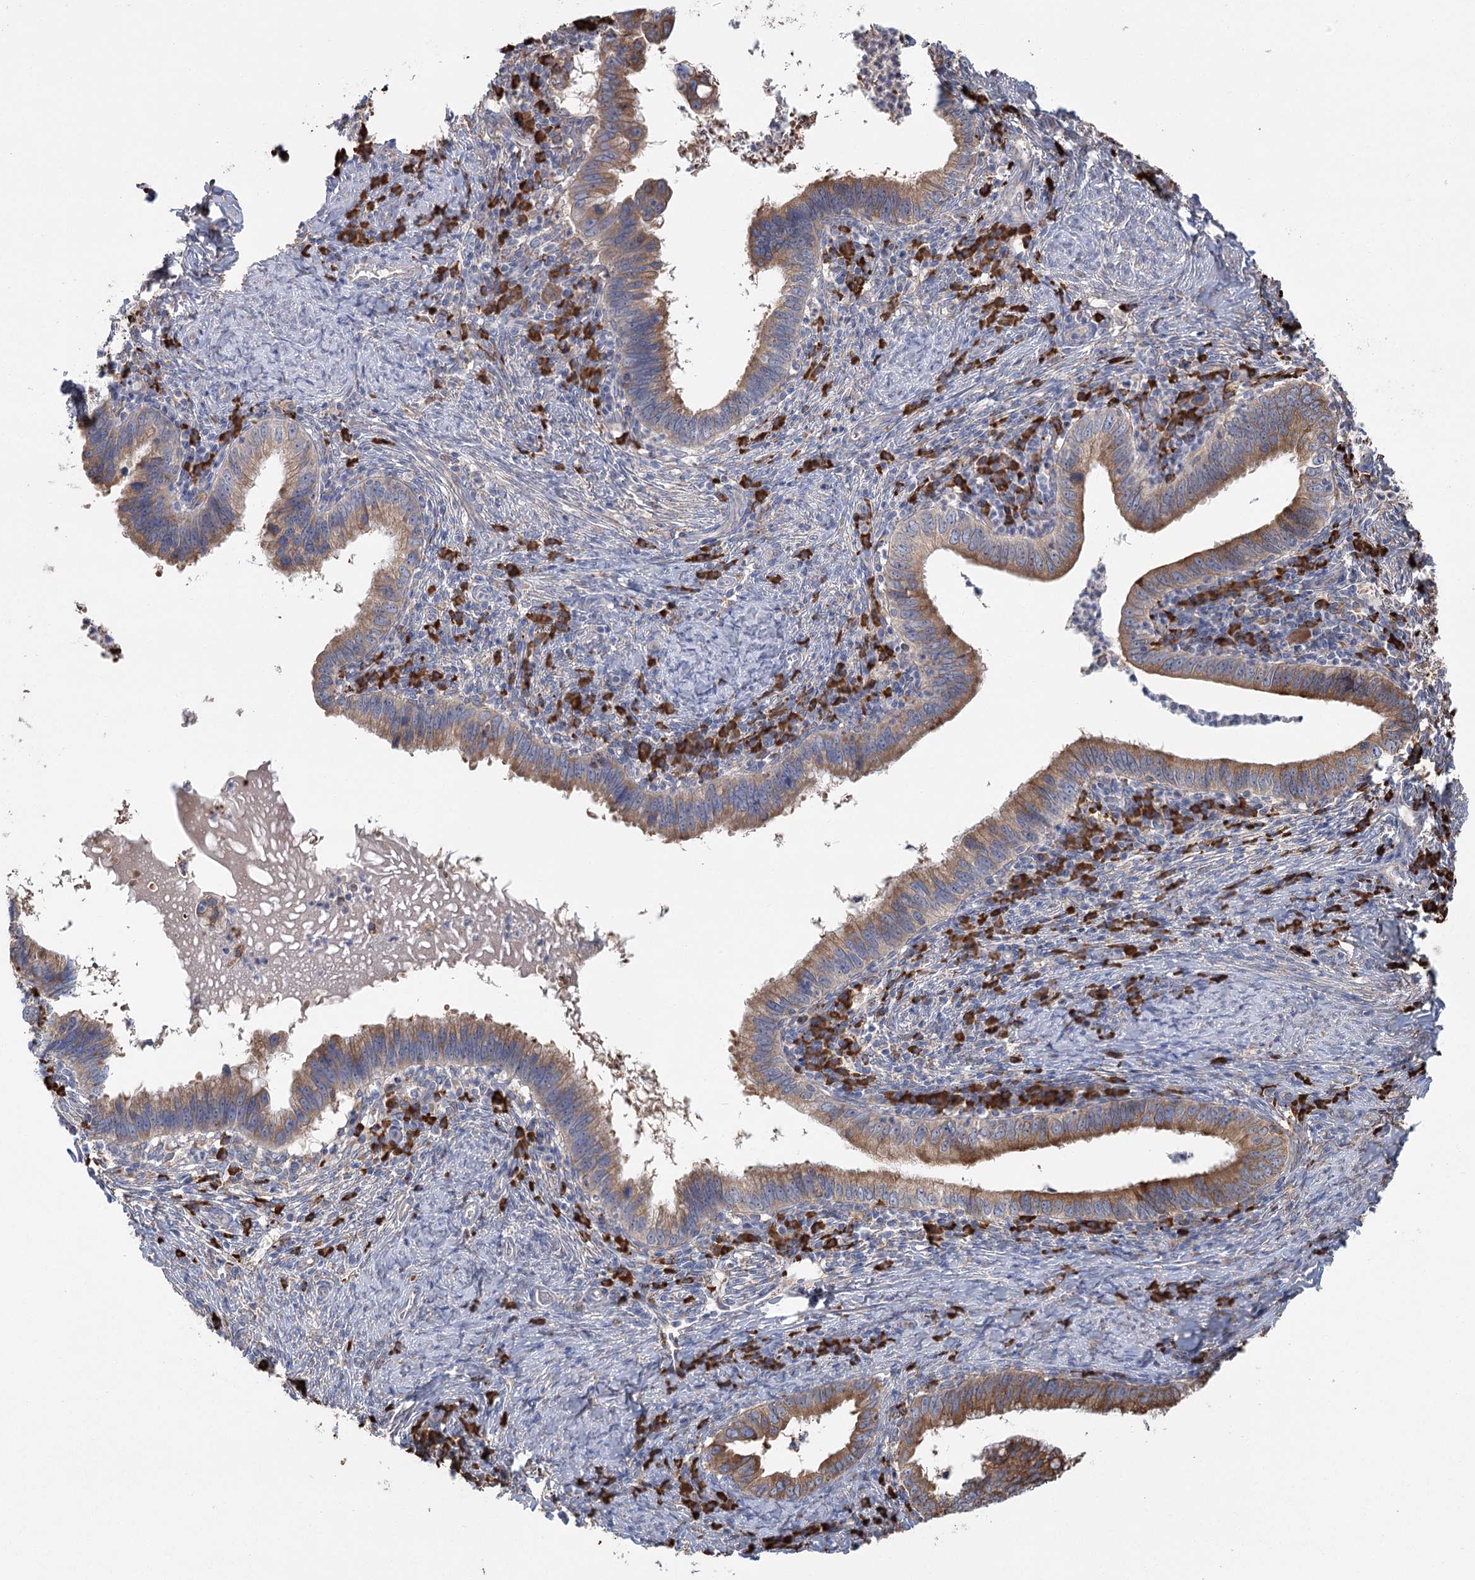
{"staining": {"intensity": "moderate", "quantity": ">75%", "location": "cytoplasmic/membranous"}, "tissue": "cervical cancer", "cell_type": "Tumor cells", "image_type": "cancer", "snomed": [{"axis": "morphology", "description": "Adenocarcinoma, NOS"}, {"axis": "topography", "description": "Cervix"}], "caption": "Immunohistochemical staining of adenocarcinoma (cervical) shows moderate cytoplasmic/membranous protein positivity in about >75% of tumor cells.", "gene": "METTL24", "patient": {"sex": "female", "age": 36}}